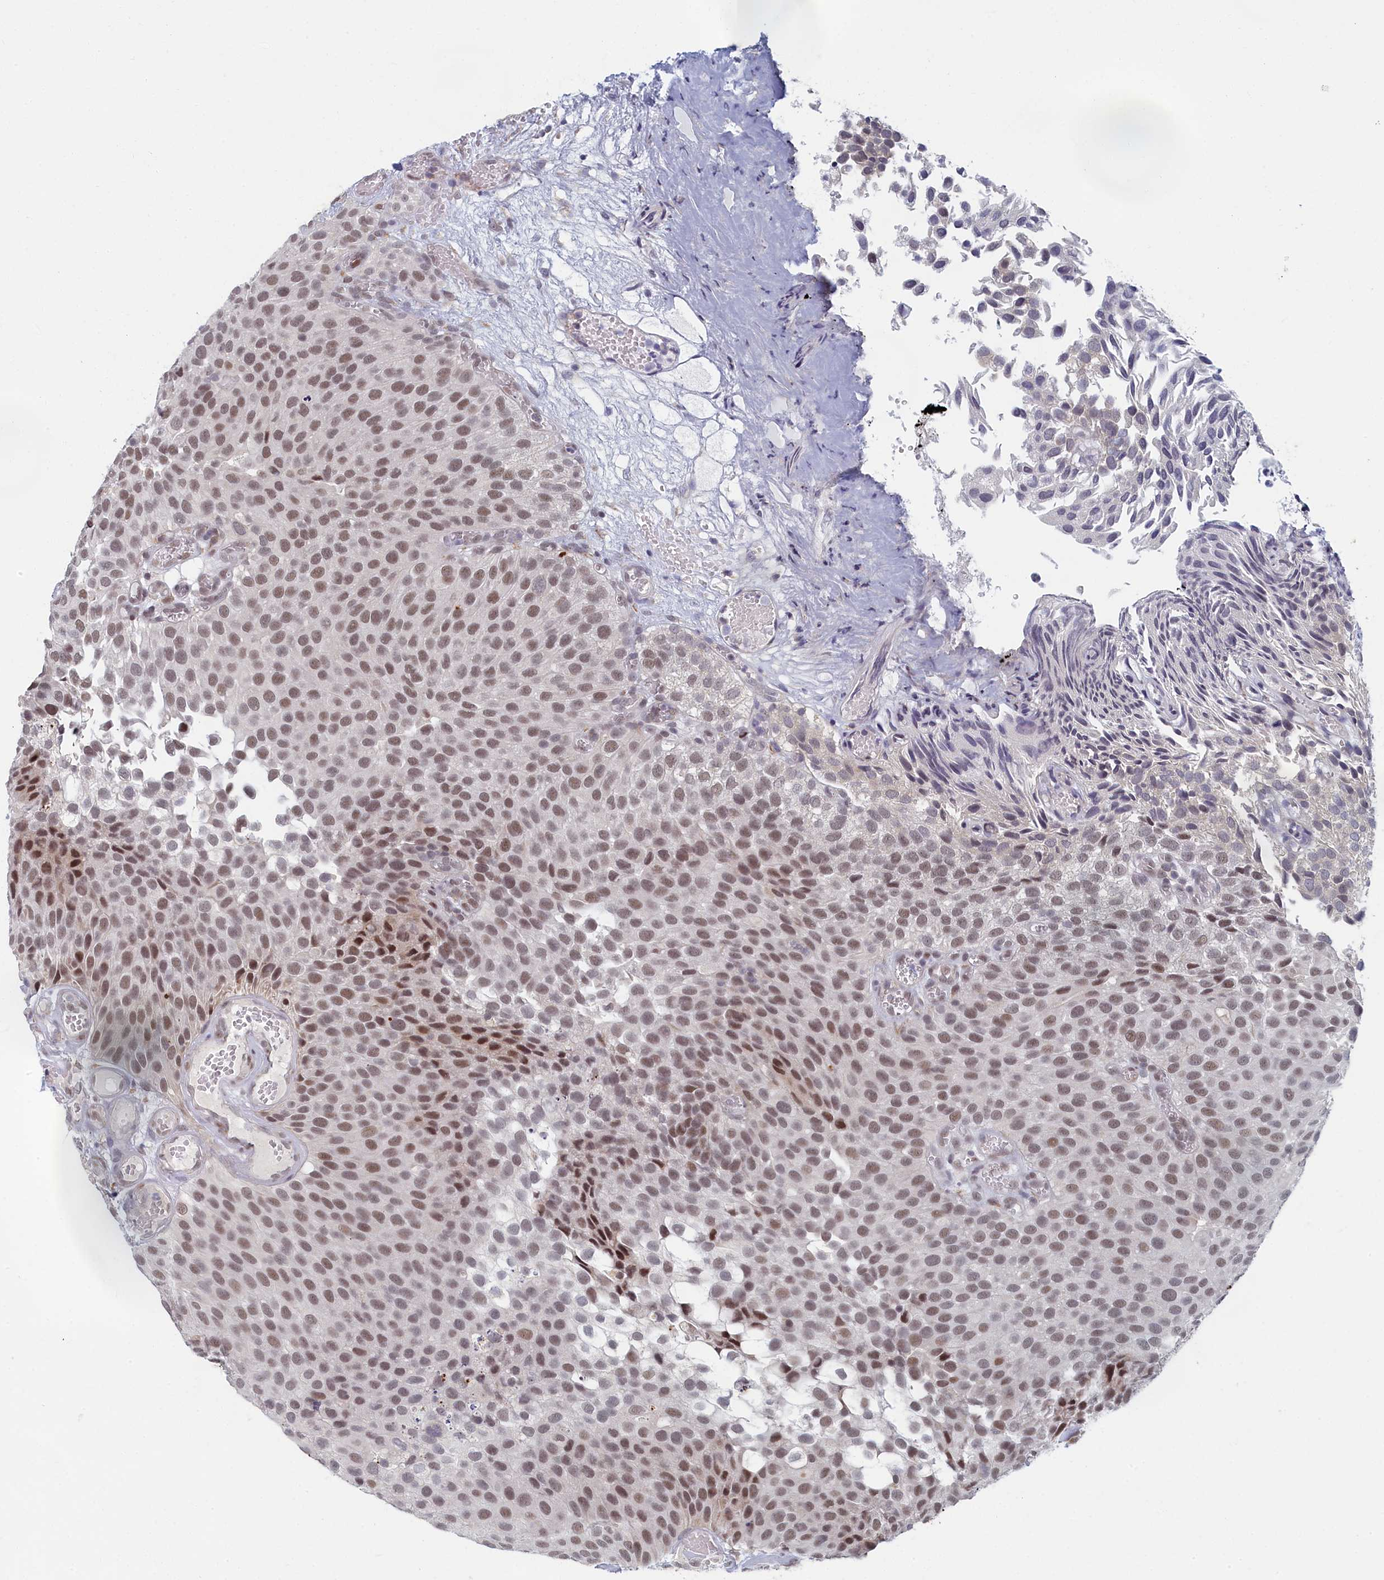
{"staining": {"intensity": "moderate", "quantity": "<25%", "location": "nuclear"}, "tissue": "urothelial cancer", "cell_type": "Tumor cells", "image_type": "cancer", "snomed": [{"axis": "morphology", "description": "Urothelial carcinoma, Low grade"}, {"axis": "topography", "description": "Urinary bladder"}], "caption": "IHC photomicrograph of human urothelial carcinoma (low-grade) stained for a protein (brown), which reveals low levels of moderate nuclear expression in about <25% of tumor cells.", "gene": "DNAJC17", "patient": {"sex": "male", "age": 89}}